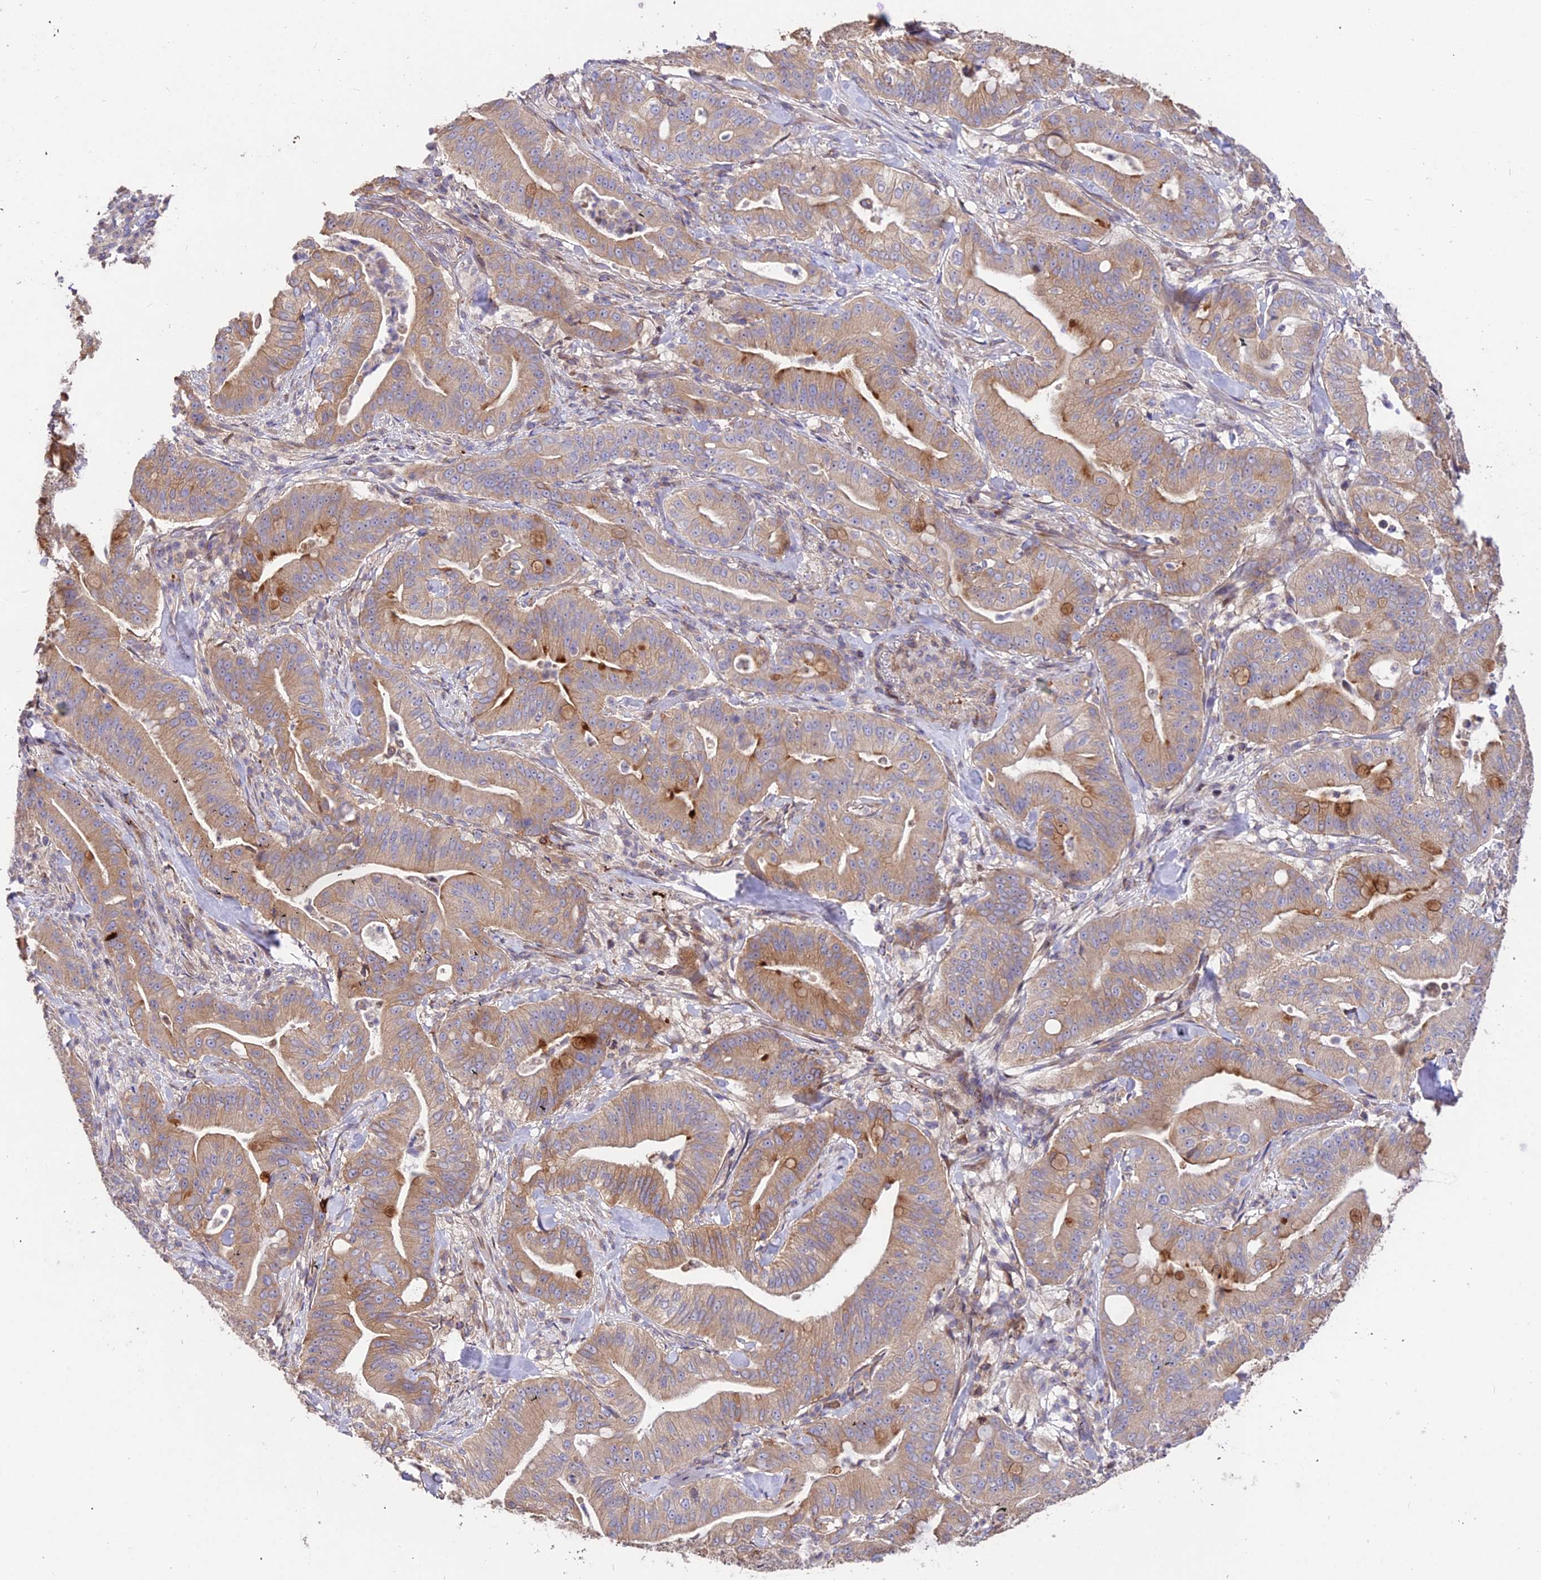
{"staining": {"intensity": "moderate", "quantity": "25%-75%", "location": "cytoplasmic/membranous"}, "tissue": "pancreatic cancer", "cell_type": "Tumor cells", "image_type": "cancer", "snomed": [{"axis": "morphology", "description": "Adenocarcinoma, NOS"}, {"axis": "topography", "description": "Pancreas"}], "caption": "High-power microscopy captured an immunohistochemistry (IHC) image of pancreatic adenocarcinoma, revealing moderate cytoplasmic/membranous positivity in approximately 25%-75% of tumor cells.", "gene": "ROCK1", "patient": {"sex": "male", "age": 71}}